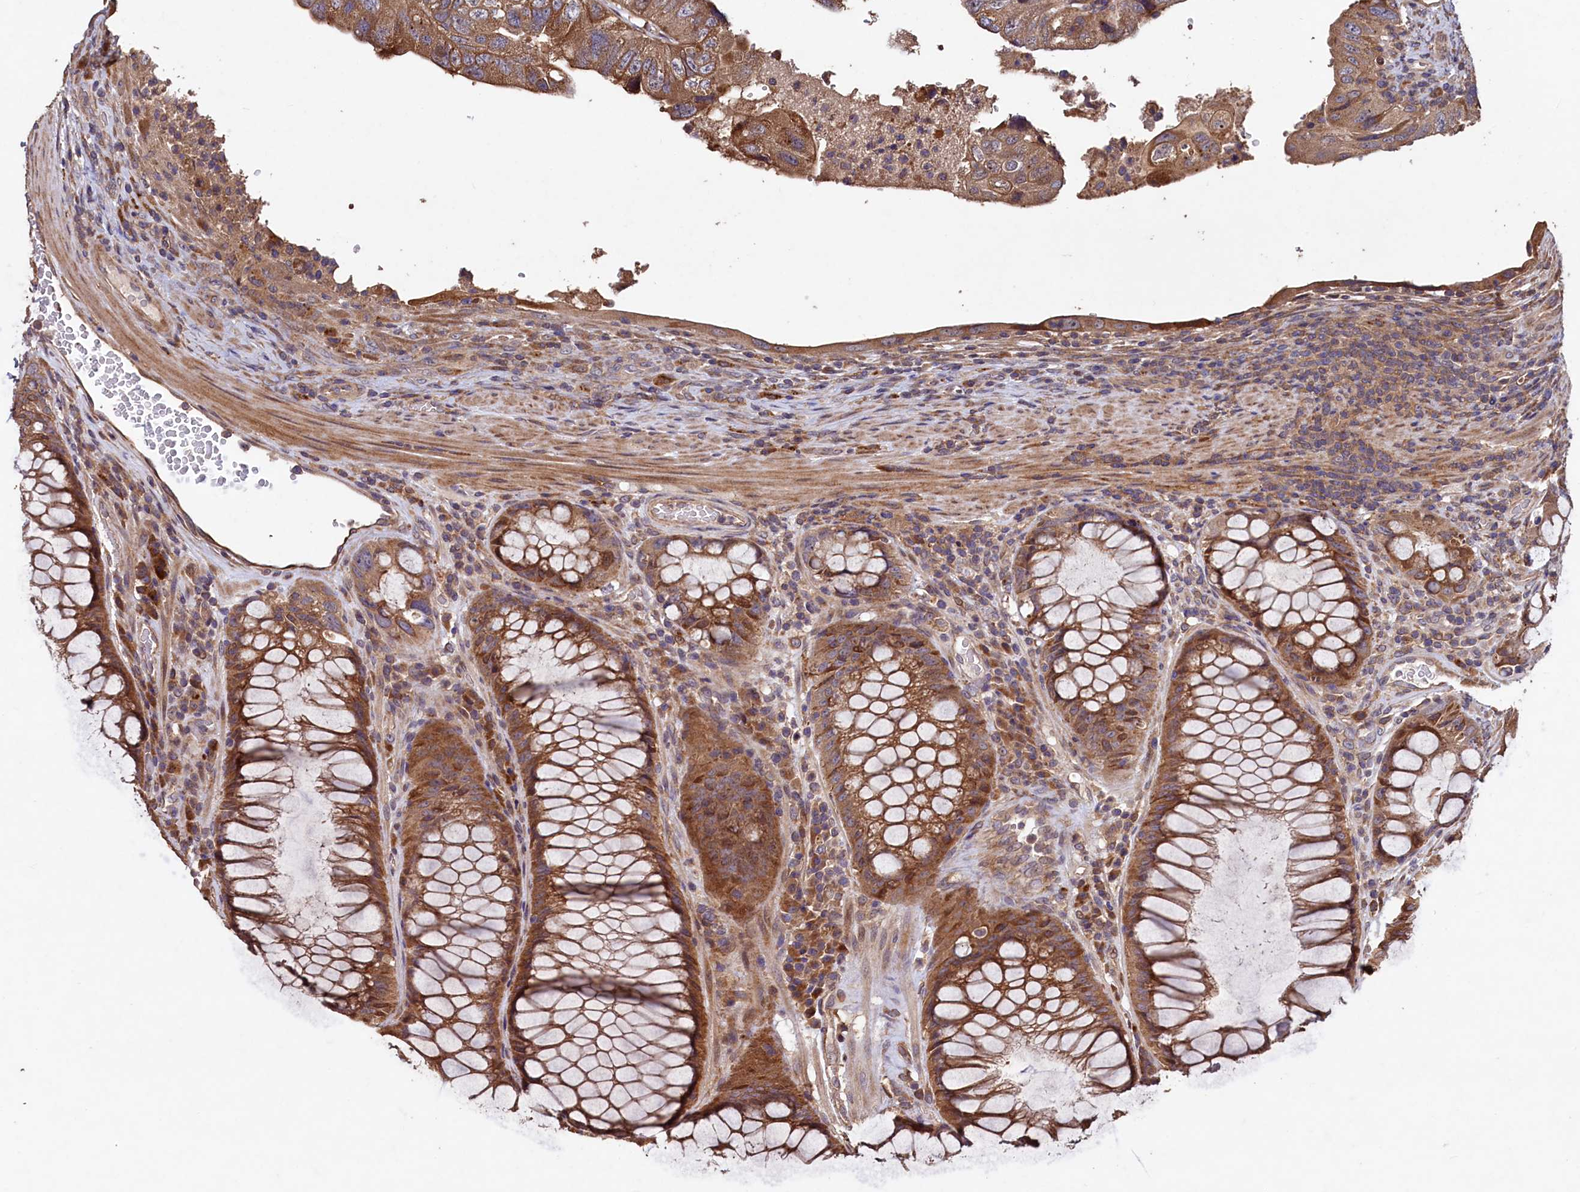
{"staining": {"intensity": "moderate", "quantity": "25%-75%", "location": "cytoplasmic/membranous"}, "tissue": "colorectal cancer", "cell_type": "Tumor cells", "image_type": "cancer", "snomed": [{"axis": "morphology", "description": "Adenocarcinoma, NOS"}, {"axis": "topography", "description": "Rectum"}], "caption": "About 25%-75% of tumor cells in human colorectal cancer display moderate cytoplasmic/membranous protein positivity as visualized by brown immunohistochemical staining.", "gene": "TMEM98", "patient": {"sex": "male", "age": 63}}